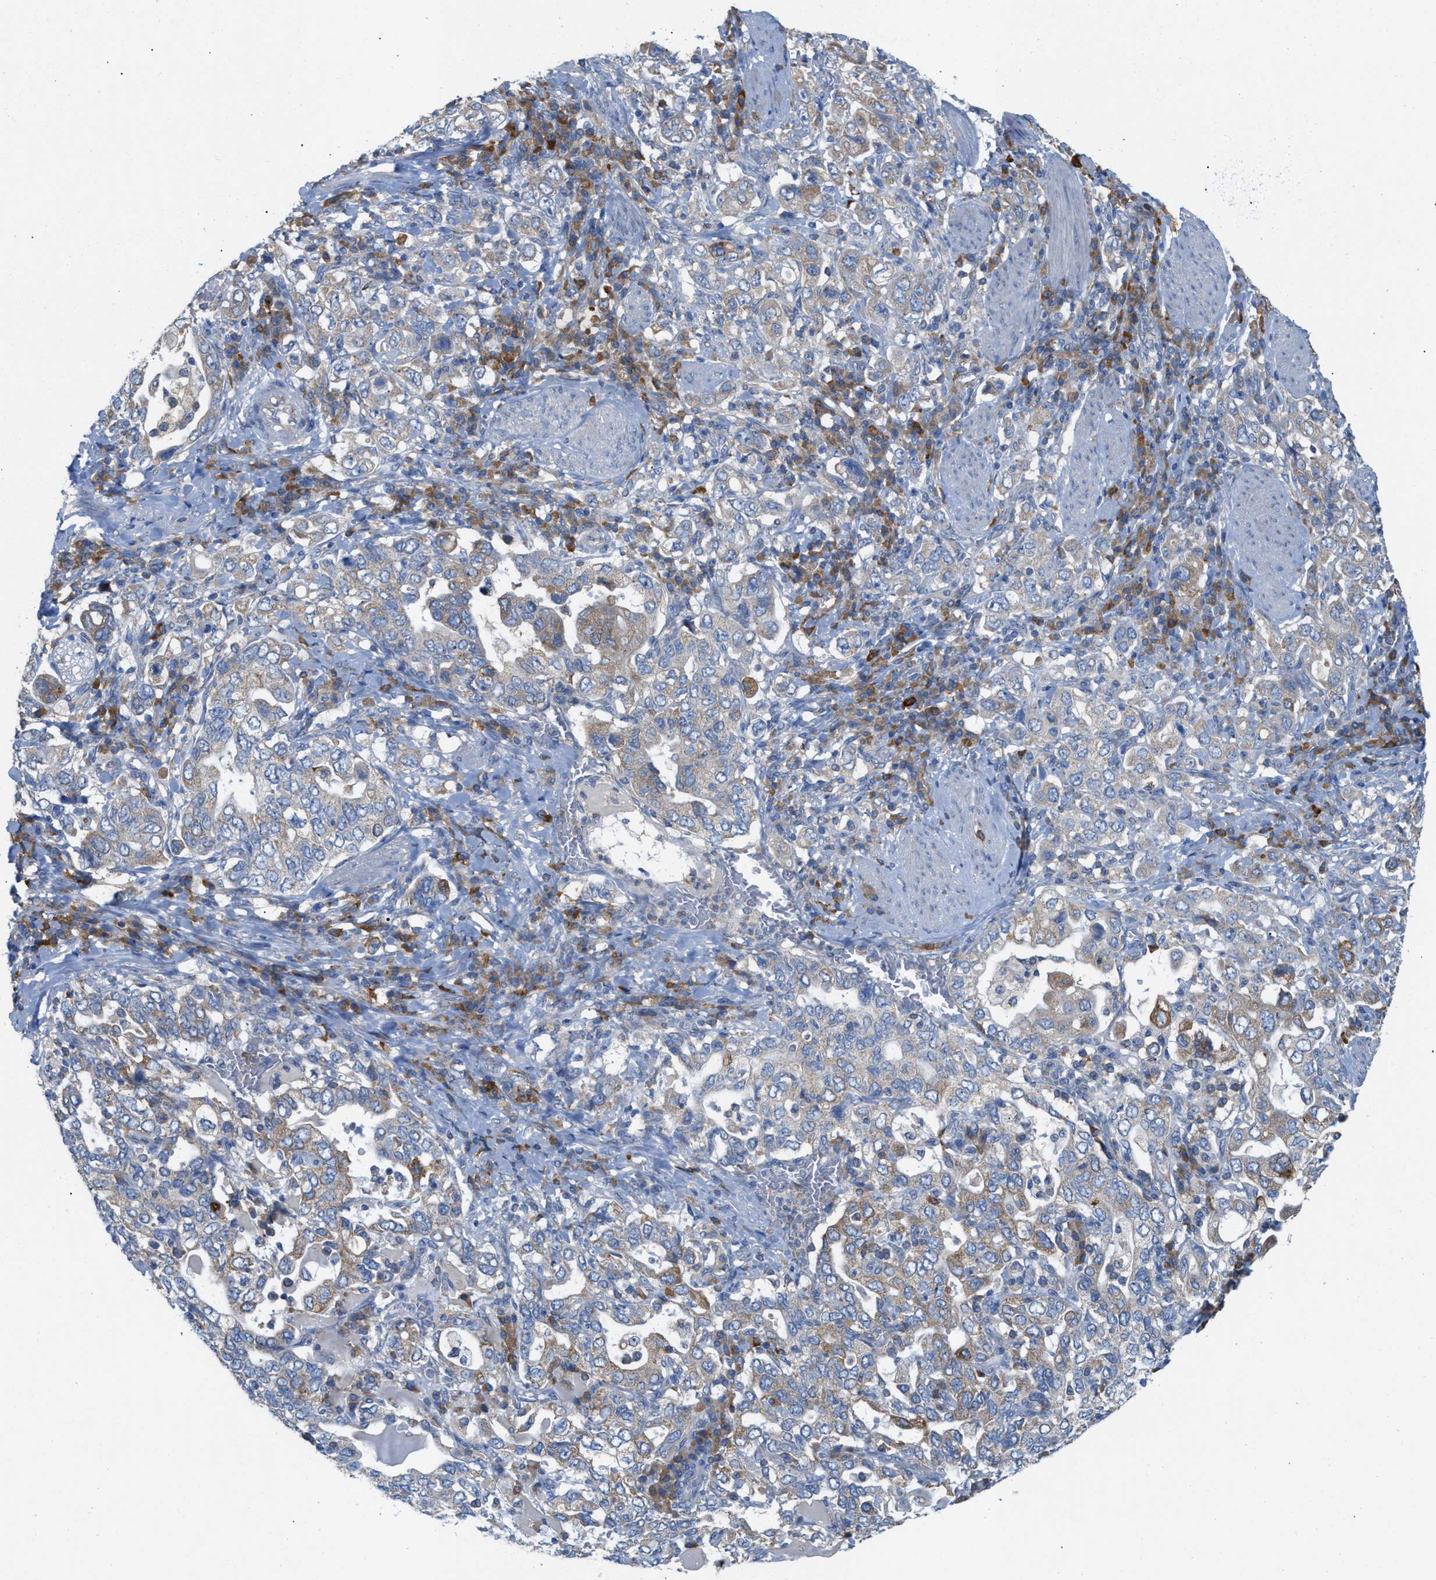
{"staining": {"intensity": "weak", "quantity": "25%-75%", "location": "cytoplasmic/membranous"}, "tissue": "stomach cancer", "cell_type": "Tumor cells", "image_type": "cancer", "snomed": [{"axis": "morphology", "description": "Adenocarcinoma, NOS"}, {"axis": "topography", "description": "Stomach, upper"}], "caption": "Immunohistochemistry (IHC) of stomach adenocarcinoma demonstrates low levels of weak cytoplasmic/membranous positivity in about 25%-75% of tumor cells.", "gene": "DYNC2I1", "patient": {"sex": "male", "age": 62}}